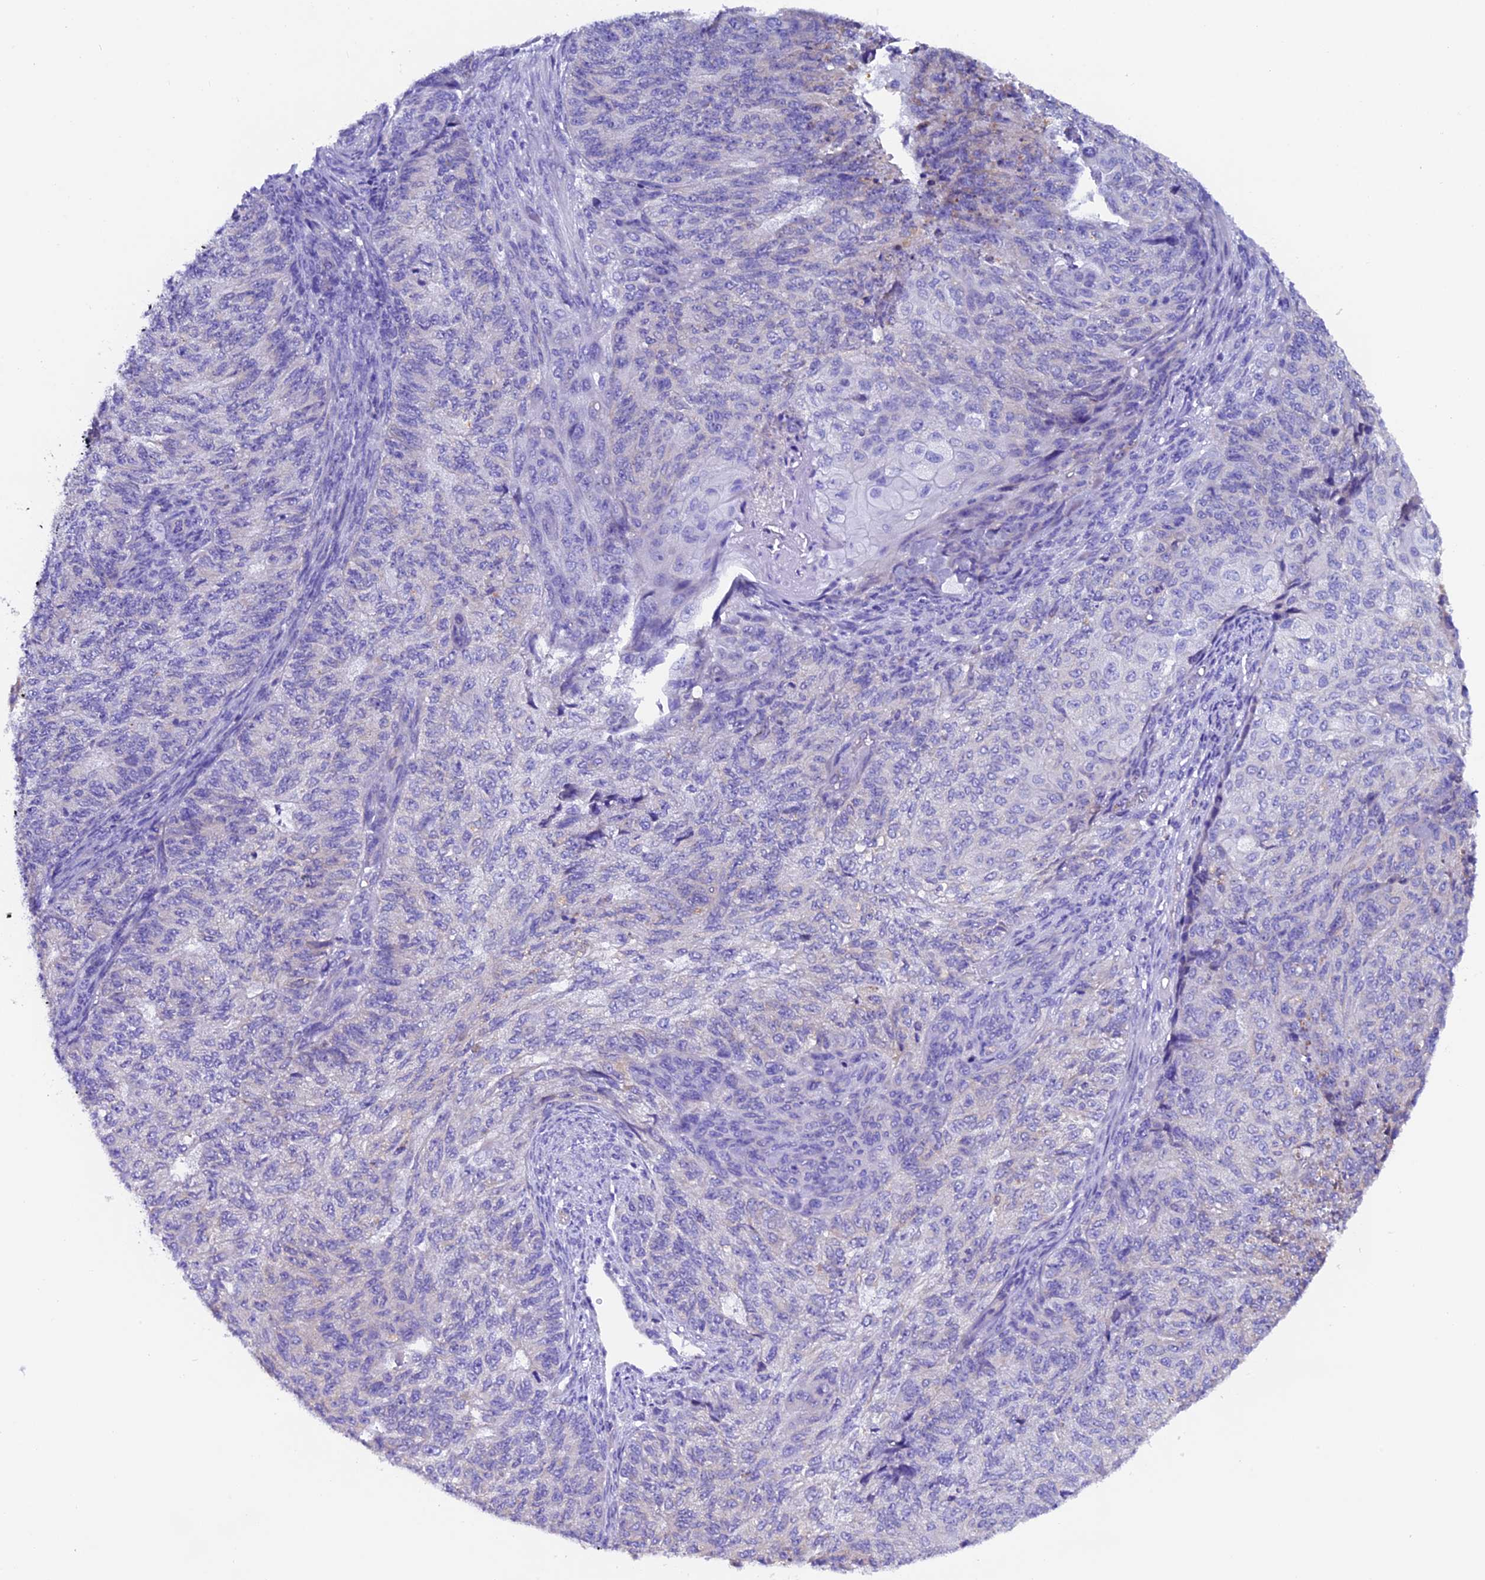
{"staining": {"intensity": "negative", "quantity": "none", "location": "none"}, "tissue": "endometrial cancer", "cell_type": "Tumor cells", "image_type": "cancer", "snomed": [{"axis": "morphology", "description": "Adenocarcinoma, NOS"}, {"axis": "topography", "description": "Endometrium"}], "caption": "This is an IHC micrograph of endometrial adenocarcinoma. There is no positivity in tumor cells.", "gene": "COMTD1", "patient": {"sex": "female", "age": 32}}